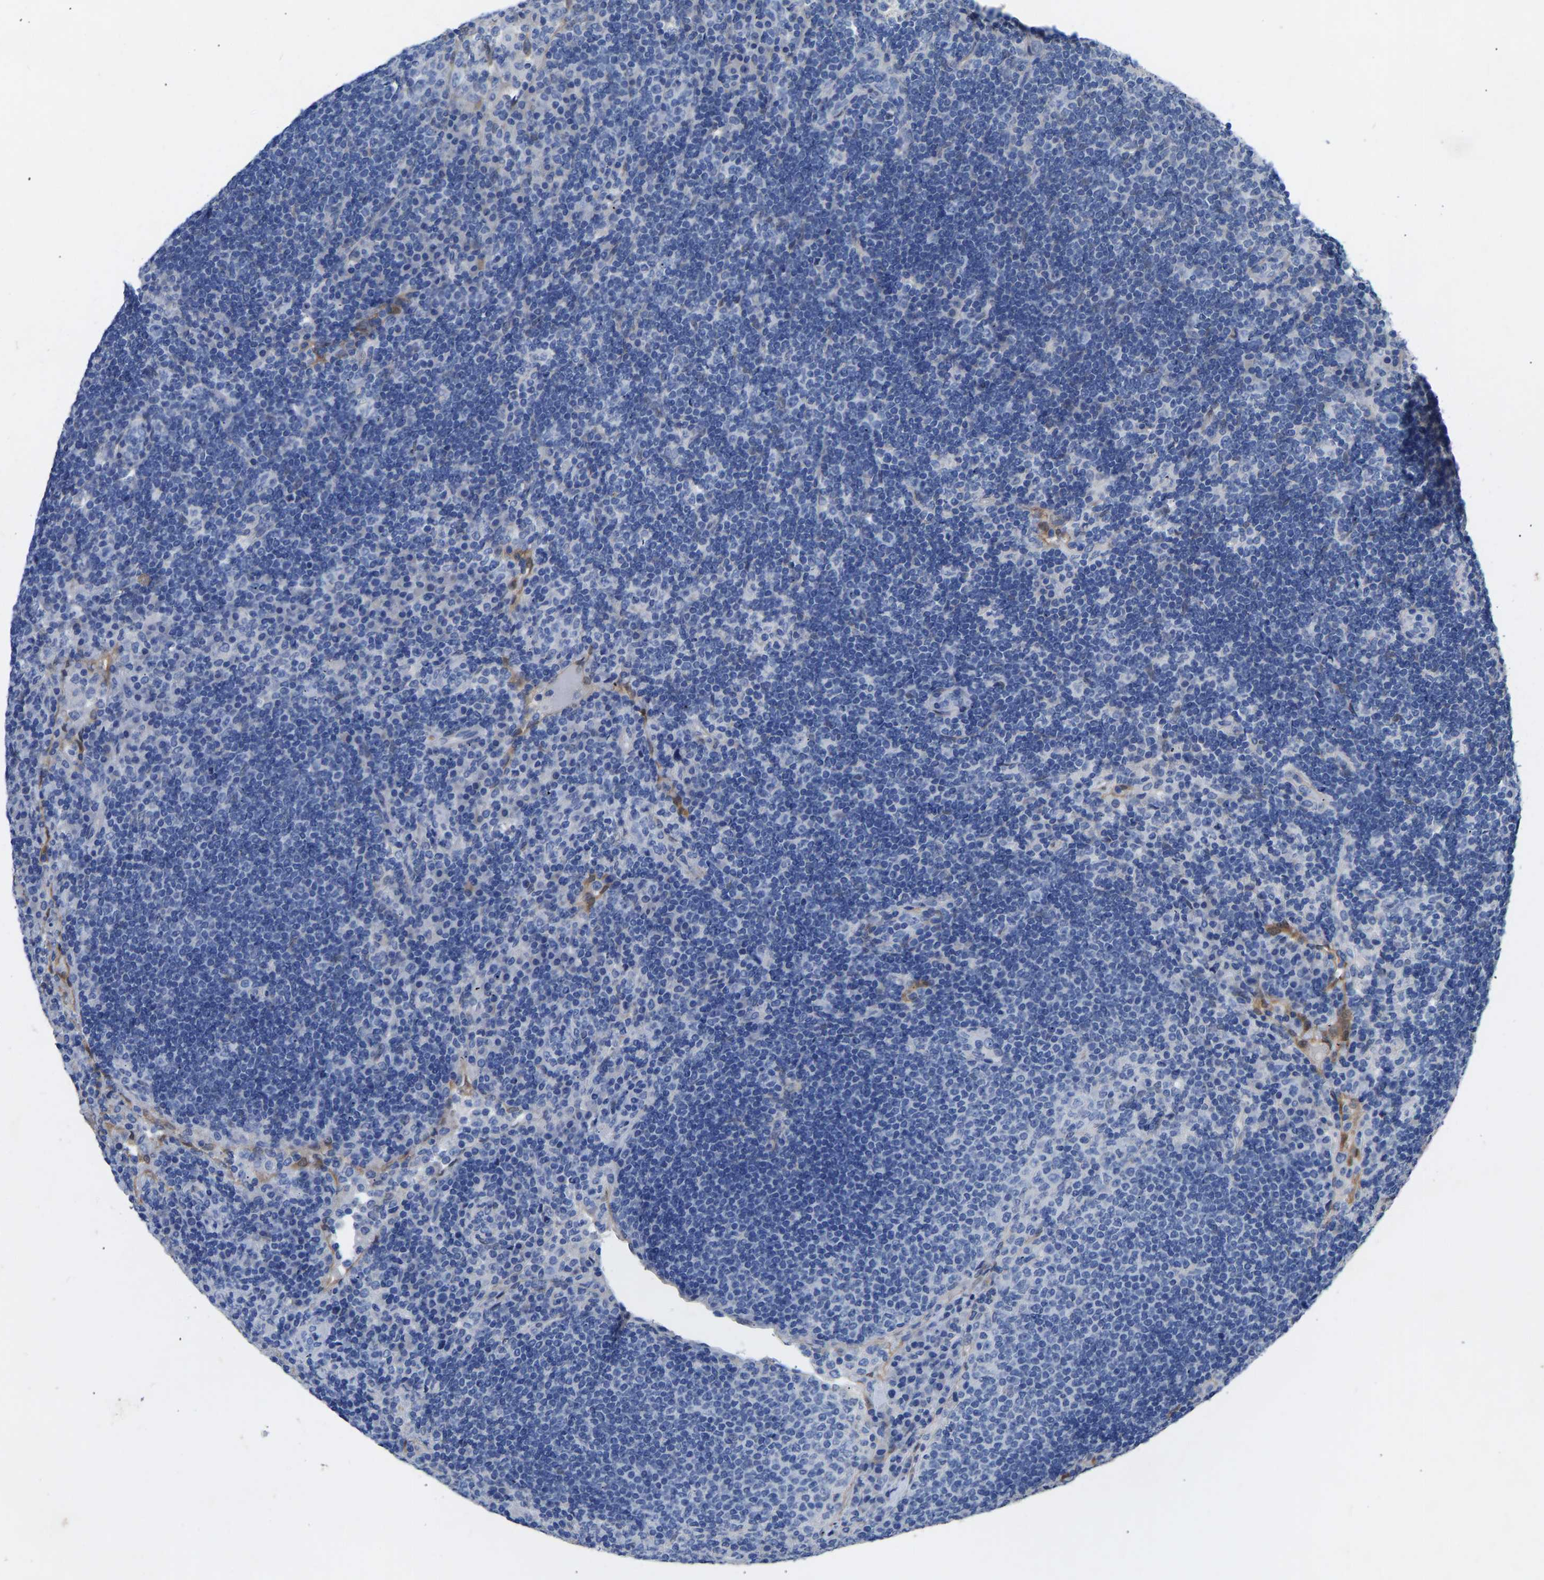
{"staining": {"intensity": "negative", "quantity": "none", "location": "none"}, "tissue": "lymph node", "cell_type": "Germinal center cells", "image_type": "normal", "snomed": [{"axis": "morphology", "description": "Normal tissue, NOS"}, {"axis": "topography", "description": "Lymph node"}], "caption": "High power microscopy micrograph of an immunohistochemistry (IHC) image of normal lymph node, revealing no significant positivity in germinal center cells. (Stains: DAB (3,3'-diaminobenzidine) immunohistochemistry (IHC) with hematoxylin counter stain, Microscopy: brightfield microscopy at high magnification).", "gene": "RBP1", "patient": {"sex": "female", "age": 53}}